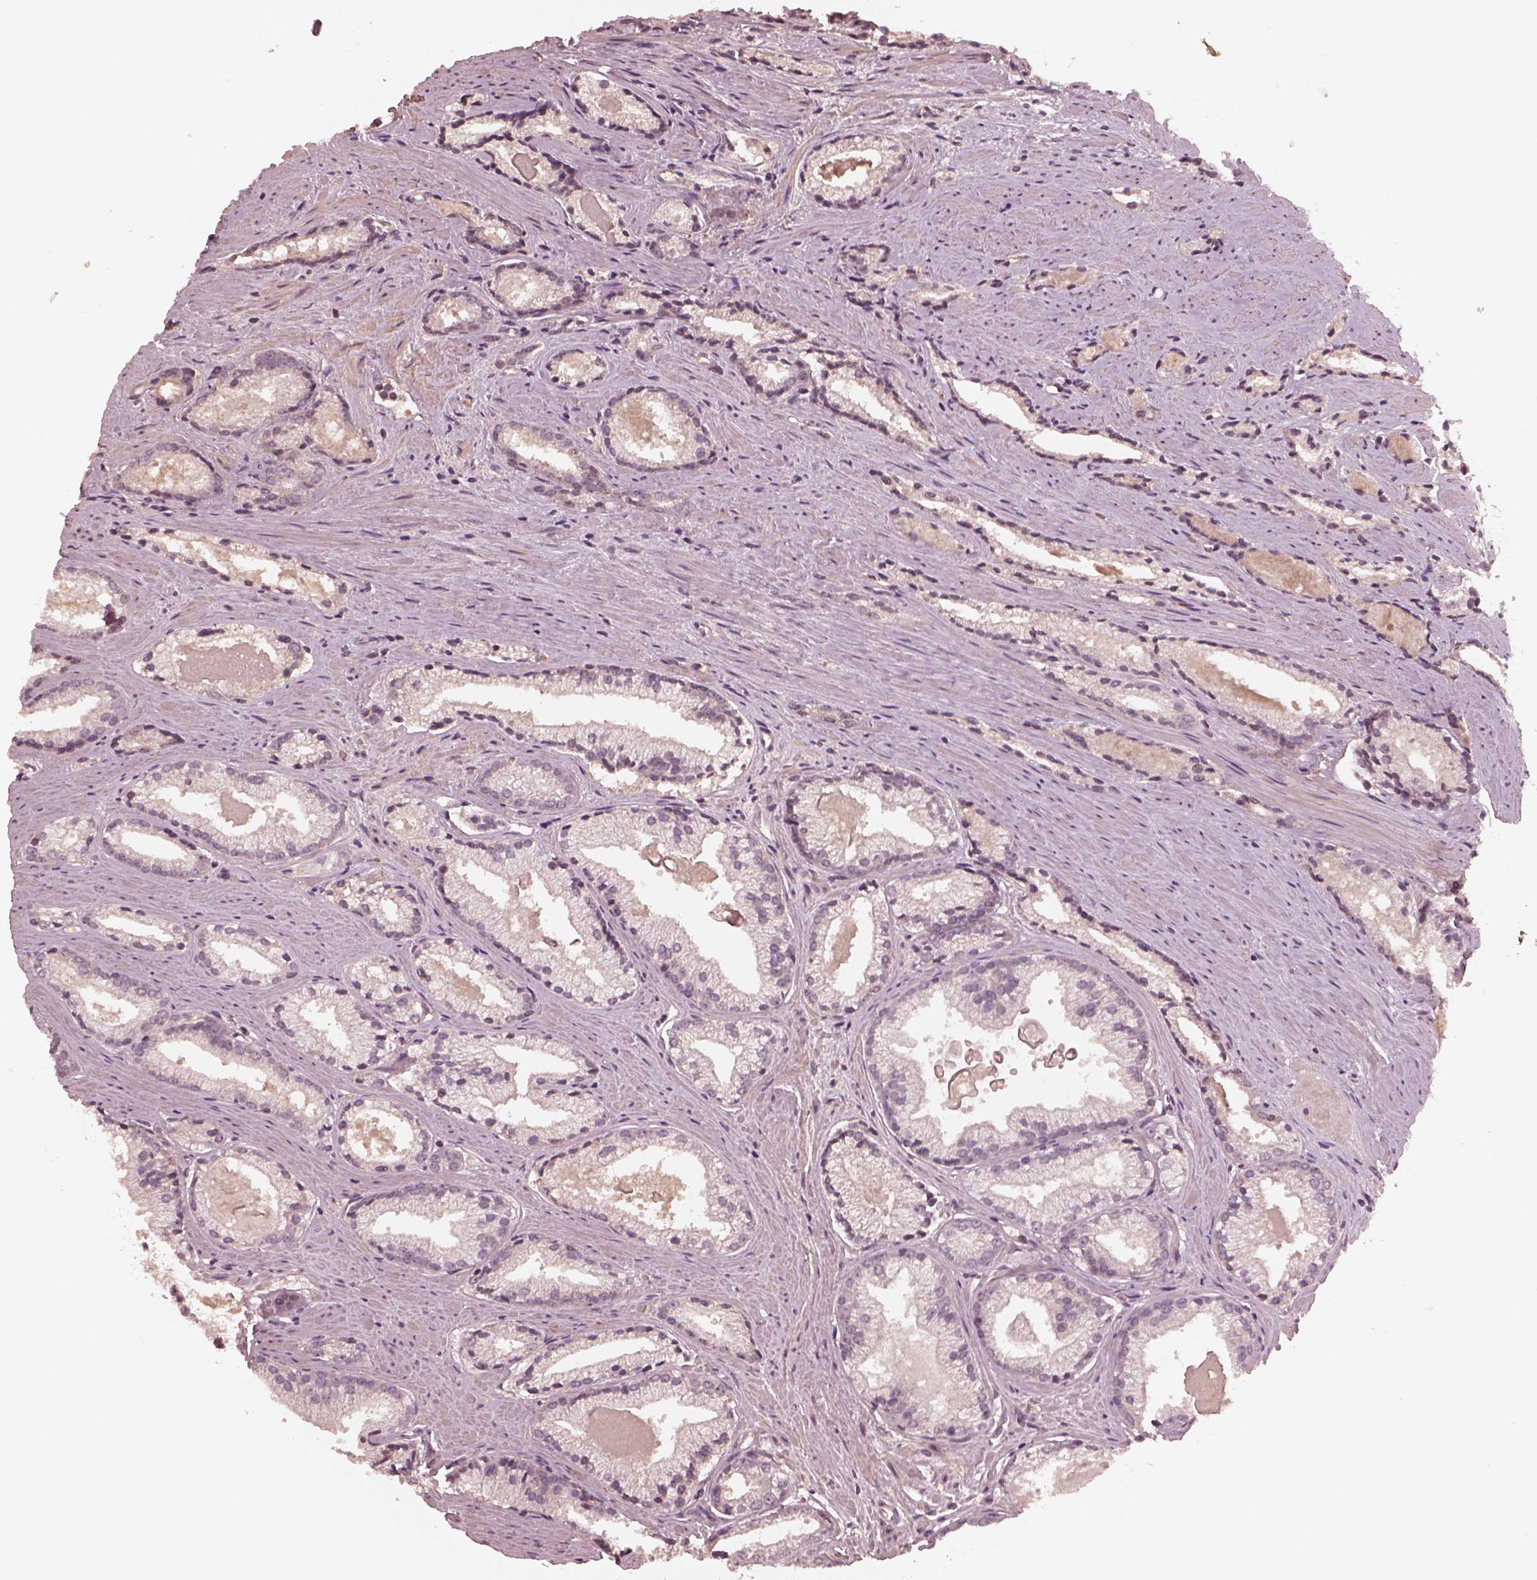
{"staining": {"intensity": "negative", "quantity": "none", "location": "none"}, "tissue": "prostate cancer", "cell_type": "Tumor cells", "image_type": "cancer", "snomed": [{"axis": "morphology", "description": "Adenocarcinoma, NOS"}, {"axis": "morphology", "description": "Adenocarcinoma, High grade"}, {"axis": "topography", "description": "Prostate"}], "caption": "The immunohistochemistry (IHC) micrograph has no significant positivity in tumor cells of adenocarcinoma (high-grade) (prostate) tissue.", "gene": "TF", "patient": {"sex": "male", "age": 70}}